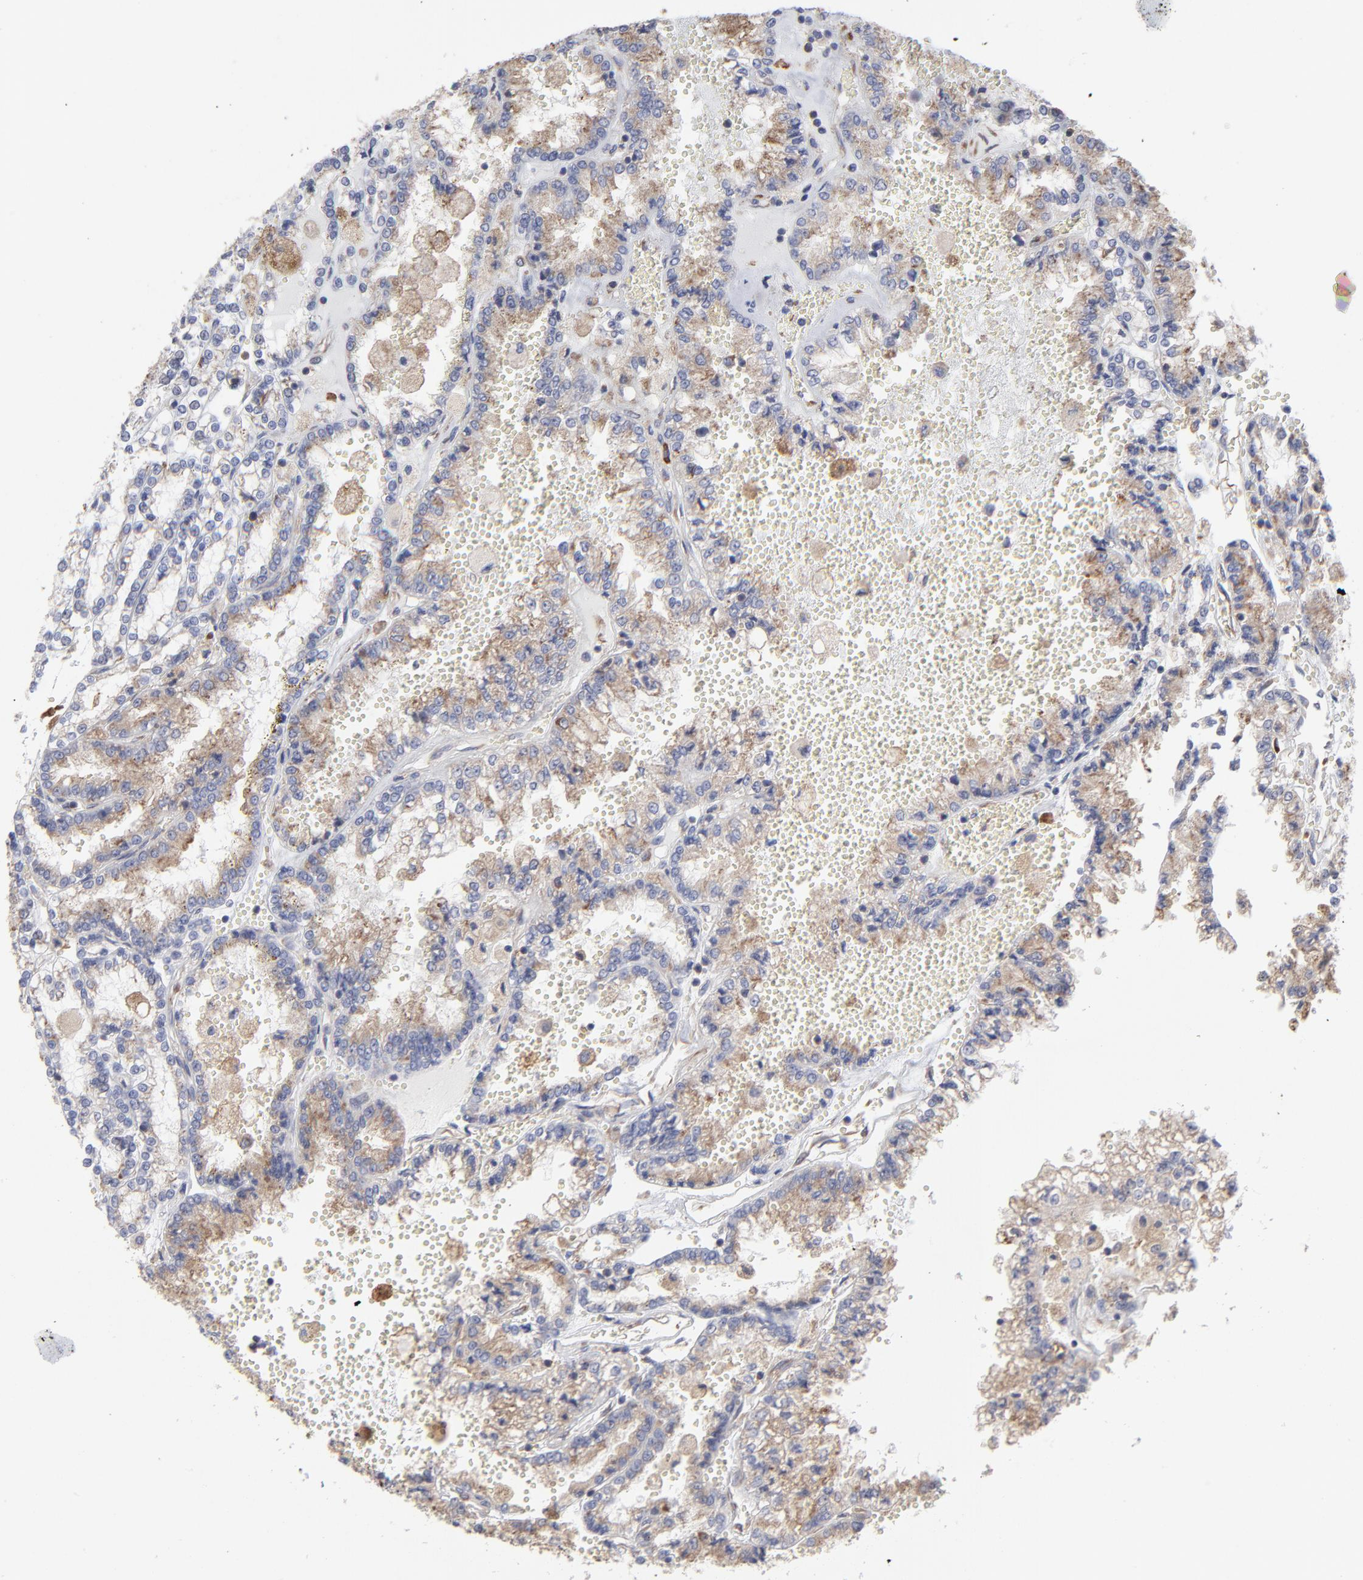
{"staining": {"intensity": "weak", "quantity": "25%-75%", "location": "cytoplasmic/membranous"}, "tissue": "renal cancer", "cell_type": "Tumor cells", "image_type": "cancer", "snomed": [{"axis": "morphology", "description": "Adenocarcinoma, NOS"}, {"axis": "topography", "description": "Kidney"}], "caption": "Human renal cancer stained with a protein marker displays weak staining in tumor cells.", "gene": "RPL3", "patient": {"sex": "female", "age": 56}}